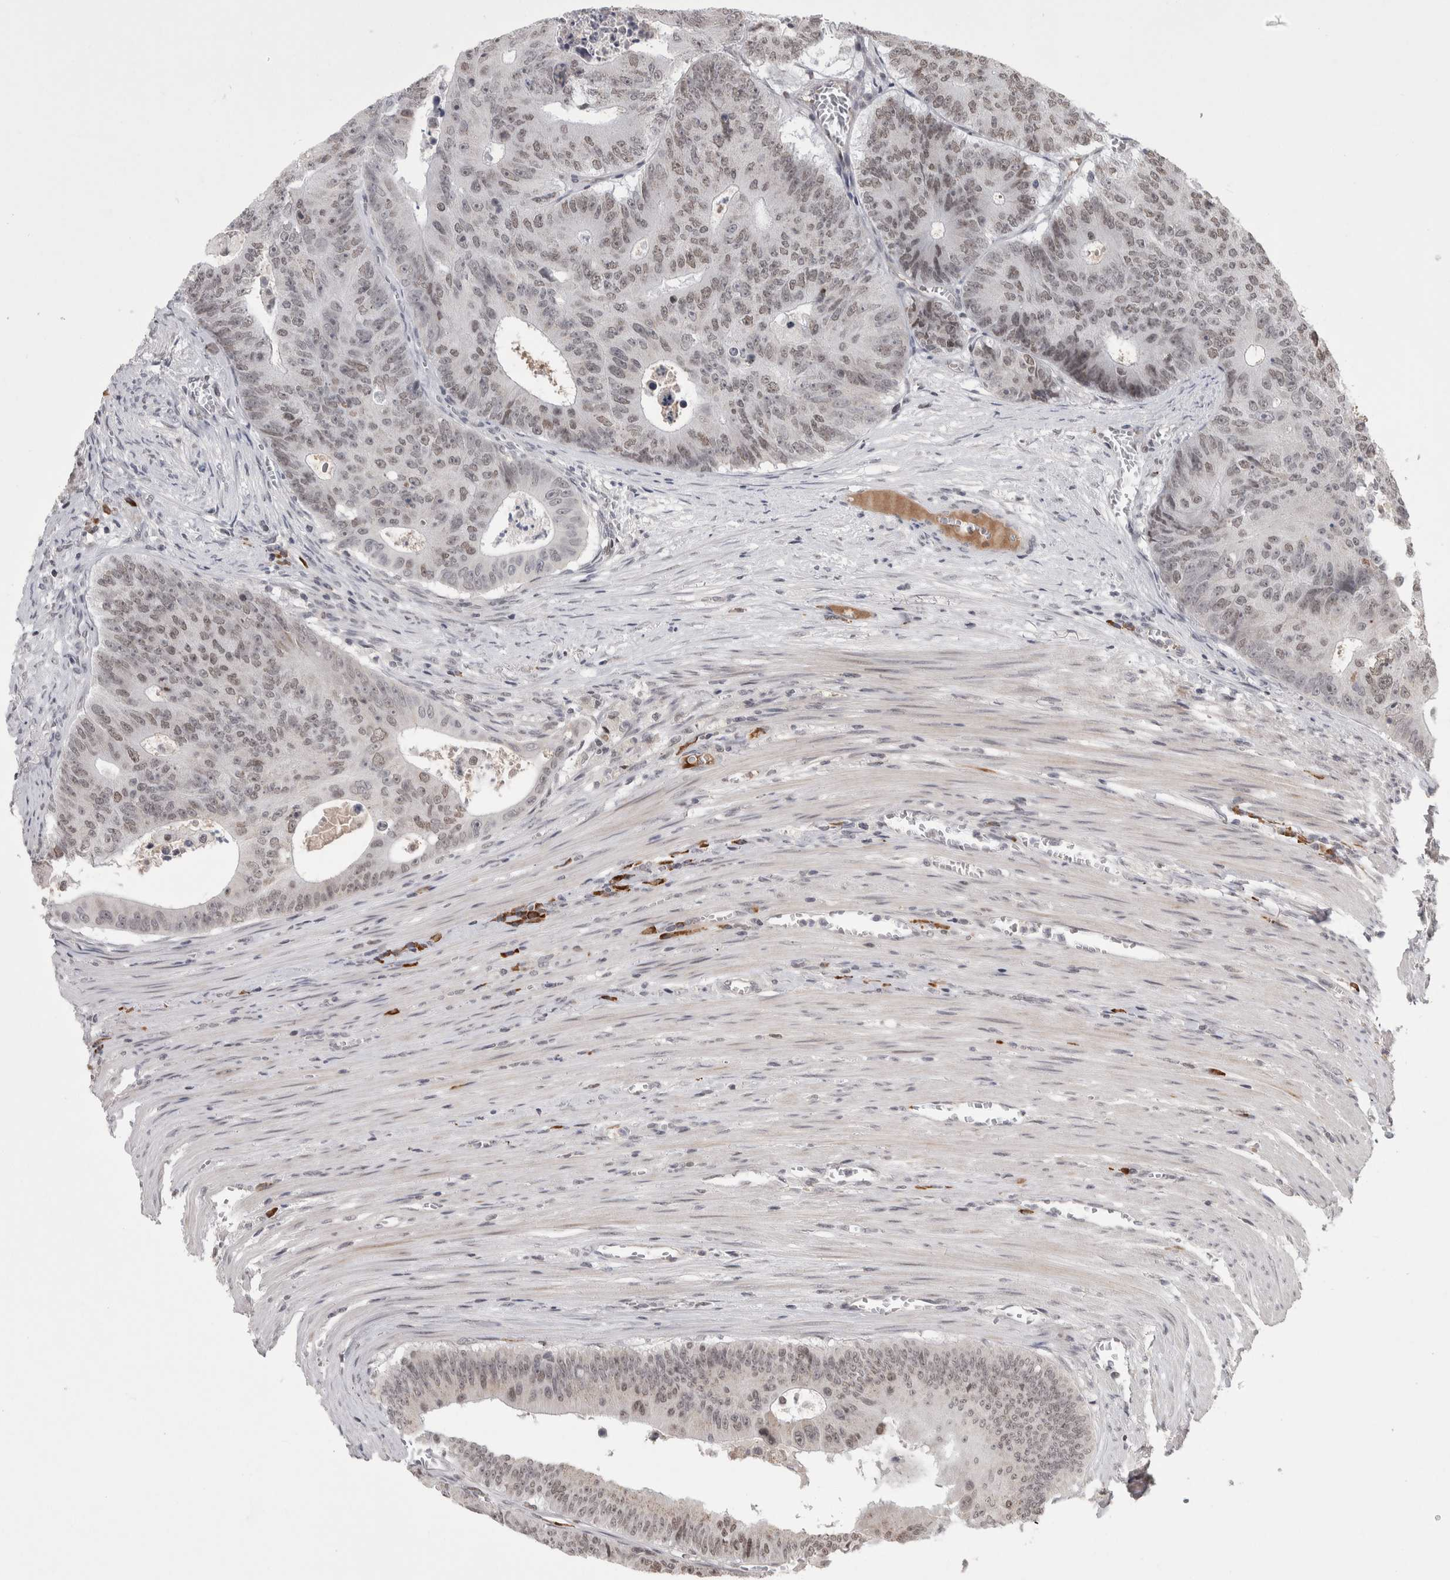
{"staining": {"intensity": "weak", "quantity": "25%-75%", "location": "nuclear"}, "tissue": "colorectal cancer", "cell_type": "Tumor cells", "image_type": "cancer", "snomed": [{"axis": "morphology", "description": "Adenocarcinoma, NOS"}, {"axis": "topography", "description": "Colon"}], "caption": "Brown immunohistochemical staining in human colorectal cancer (adenocarcinoma) reveals weak nuclear positivity in about 25%-75% of tumor cells.", "gene": "ZNF592", "patient": {"sex": "male", "age": 87}}